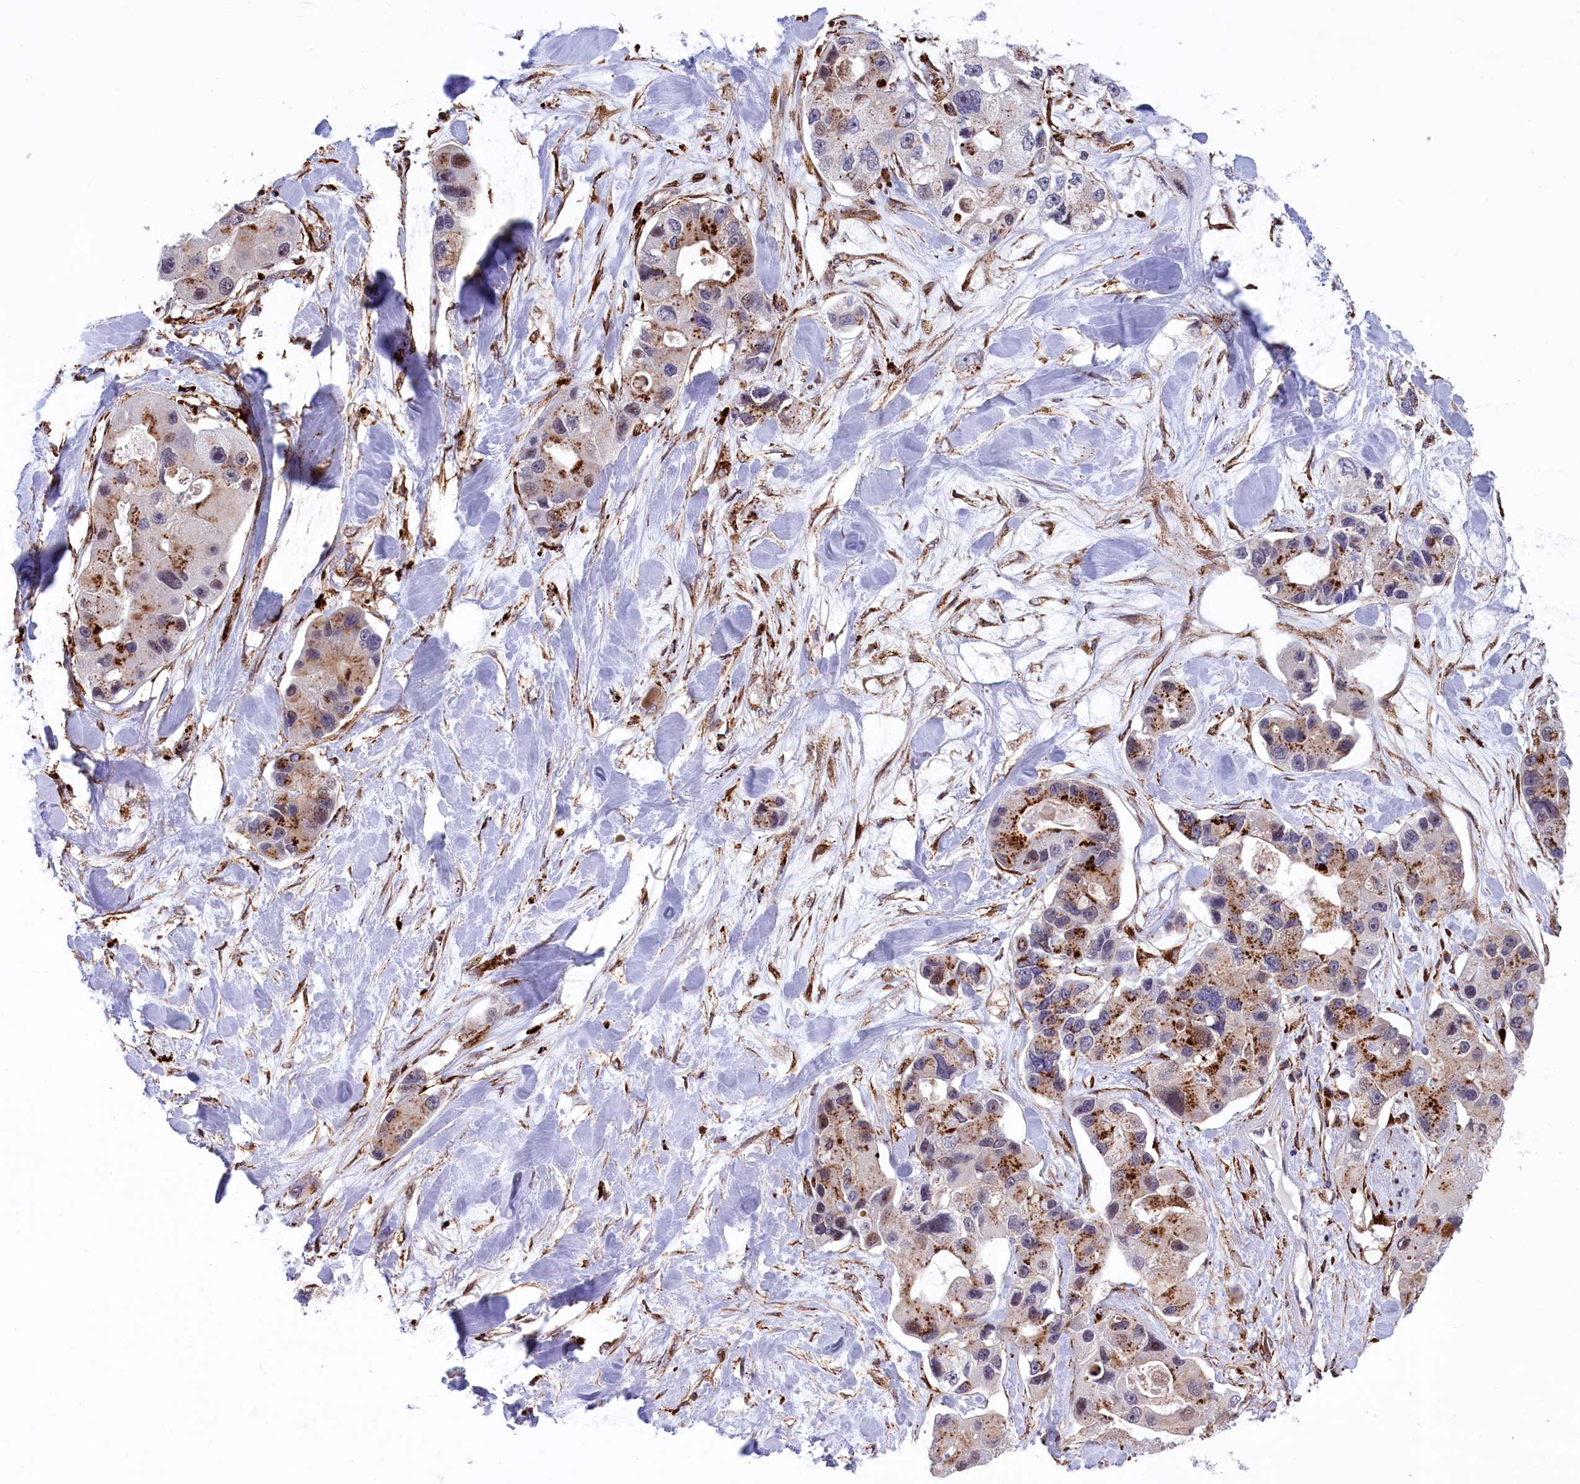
{"staining": {"intensity": "strong", "quantity": "<25%", "location": "cytoplasmic/membranous"}, "tissue": "lung cancer", "cell_type": "Tumor cells", "image_type": "cancer", "snomed": [{"axis": "morphology", "description": "Adenocarcinoma, NOS"}, {"axis": "topography", "description": "Lung"}], "caption": "DAB immunohistochemical staining of human lung cancer (adenocarcinoma) exhibits strong cytoplasmic/membranous protein staining in about <25% of tumor cells. (DAB (3,3'-diaminobenzidine) = brown stain, brightfield microscopy at high magnification).", "gene": "MAN2B1", "patient": {"sex": "female", "age": 54}}